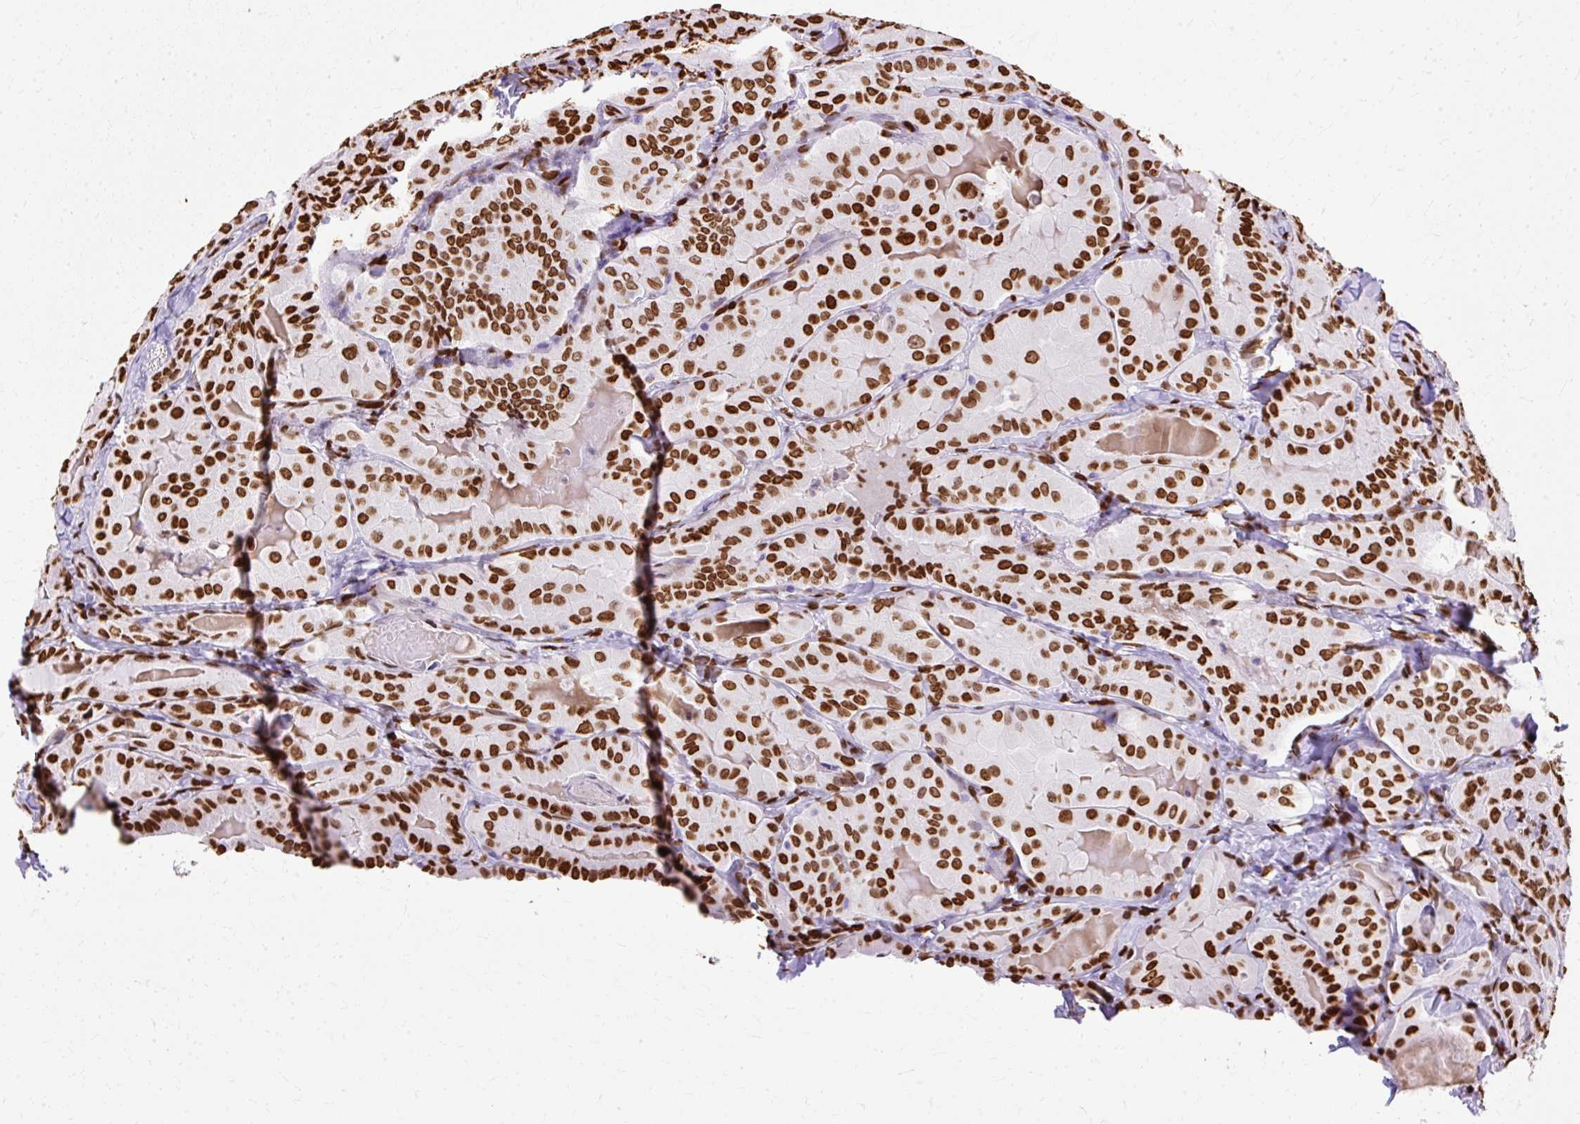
{"staining": {"intensity": "strong", "quantity": ">75%", "location": "nuclear"}, "tissue": "thyroid cancer", "cell_type": "Tumor cells", "image_type": "cancer", "snomed": [{"axis": "morphology", "description": "Papillary adenocarcinoma, NOS"}, {"axis": "topography", "description": "Thyroid gland"}], "caption": "Protein staining of thyroid papillary adenocarcinoma tissue displays strong nuclear positivity in about >75% of tumor cells.", "gene": "TMEM184C", "patient": {"sex": "female", "age": 68}}